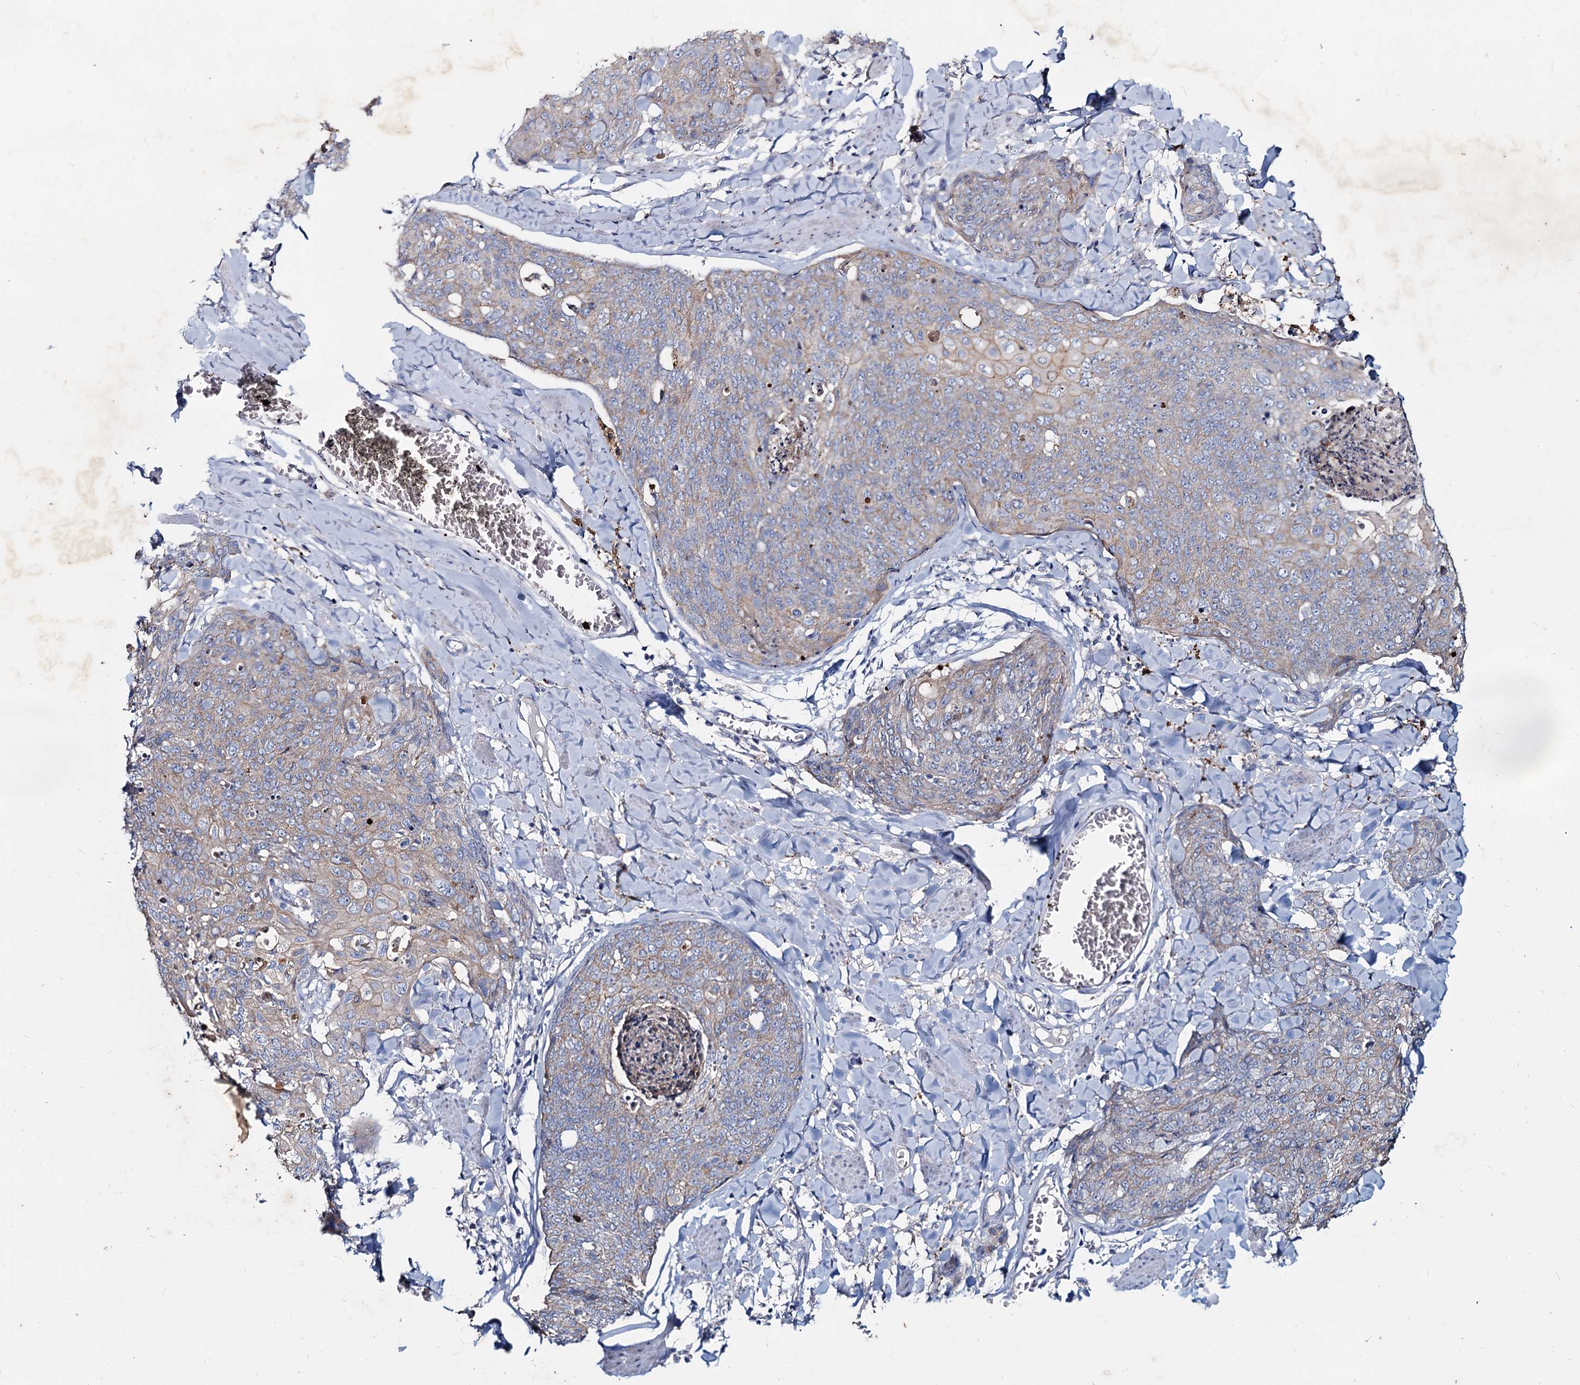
{"staining": {"intensity": "weak", "quantity": "<25%", "location": "cytoplasmic/membranous"}, "tissue": "skin cancer", "cell_type": "Tumor cells", "image_type": "cancer", "snomed": [{"axis": "morphology", "description": "Squamous cell carcinoma, NOS"}, {"axis": "topography", "description": "Skin"}, {"axis": "topography", "description": "Vulva"}], "caption": "High power microscopy photomicrograph of an IHC image of skin squamous cell carcinoma, revealing no significant expression in tumor cells.", "gene": "TMX2", "patient": {"sex": "female", "age": 85}}